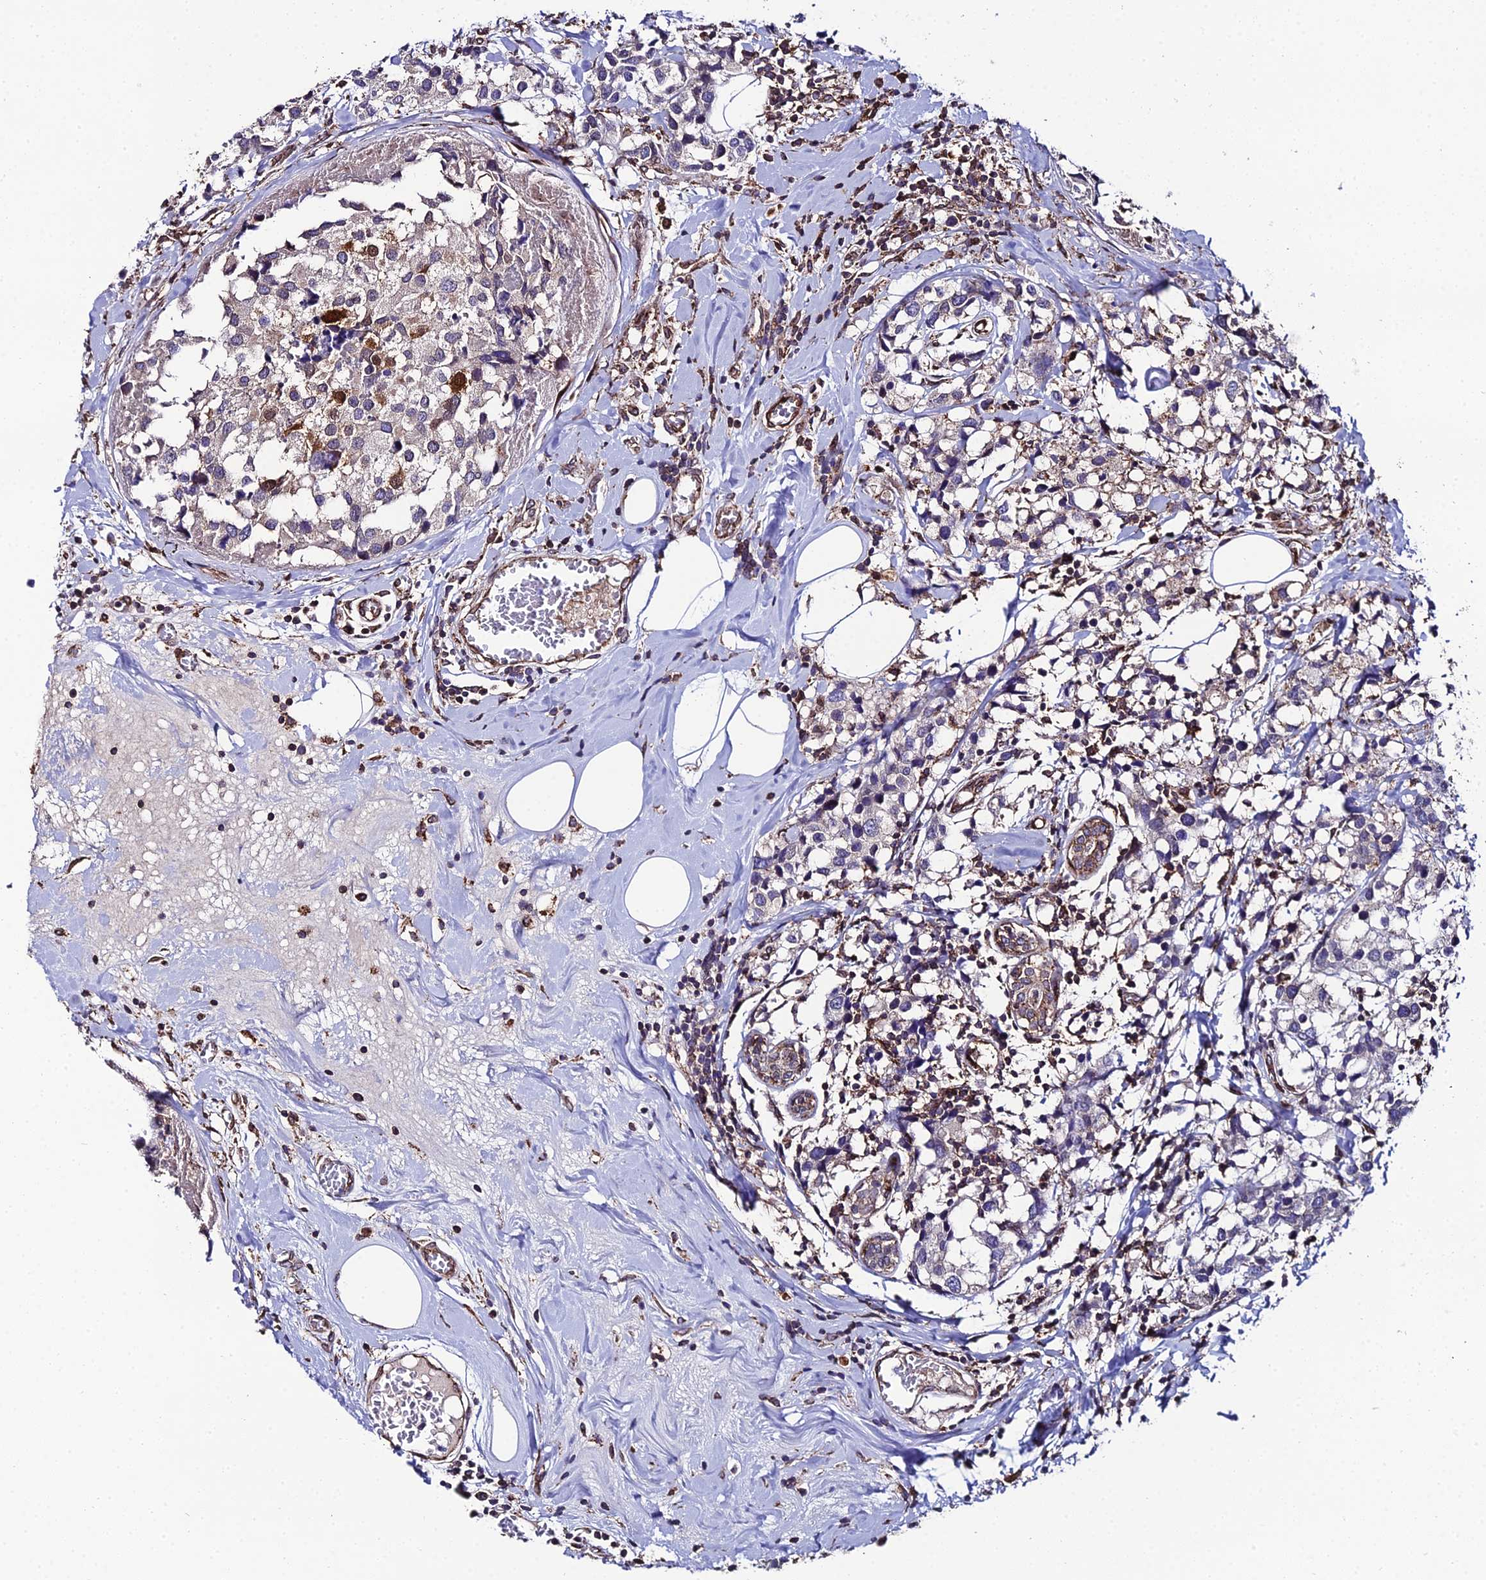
{"staining": {"intensity": "moderate", "quantity": "<25%", "location": "cytoplasmic/membranous,nuclear"}, "tissue": "breast cancer", "cell_type": "Tumor cells", "image_type": "cancer", "snomed": [{"axis": "morphology", "description": "Lobular carcinoma"}, {"axis": "topography", "description": "Breast"}], "caption": "This photomicrograph shows IHC staining of human breast cancer (lobular carcinoma), with low moderate cytoplasmic/membranous and nuclear positivity in approximately <25% of tumor cells.", "gene": "DDX19A", "patient": {"sex": "female", "age": 59}}